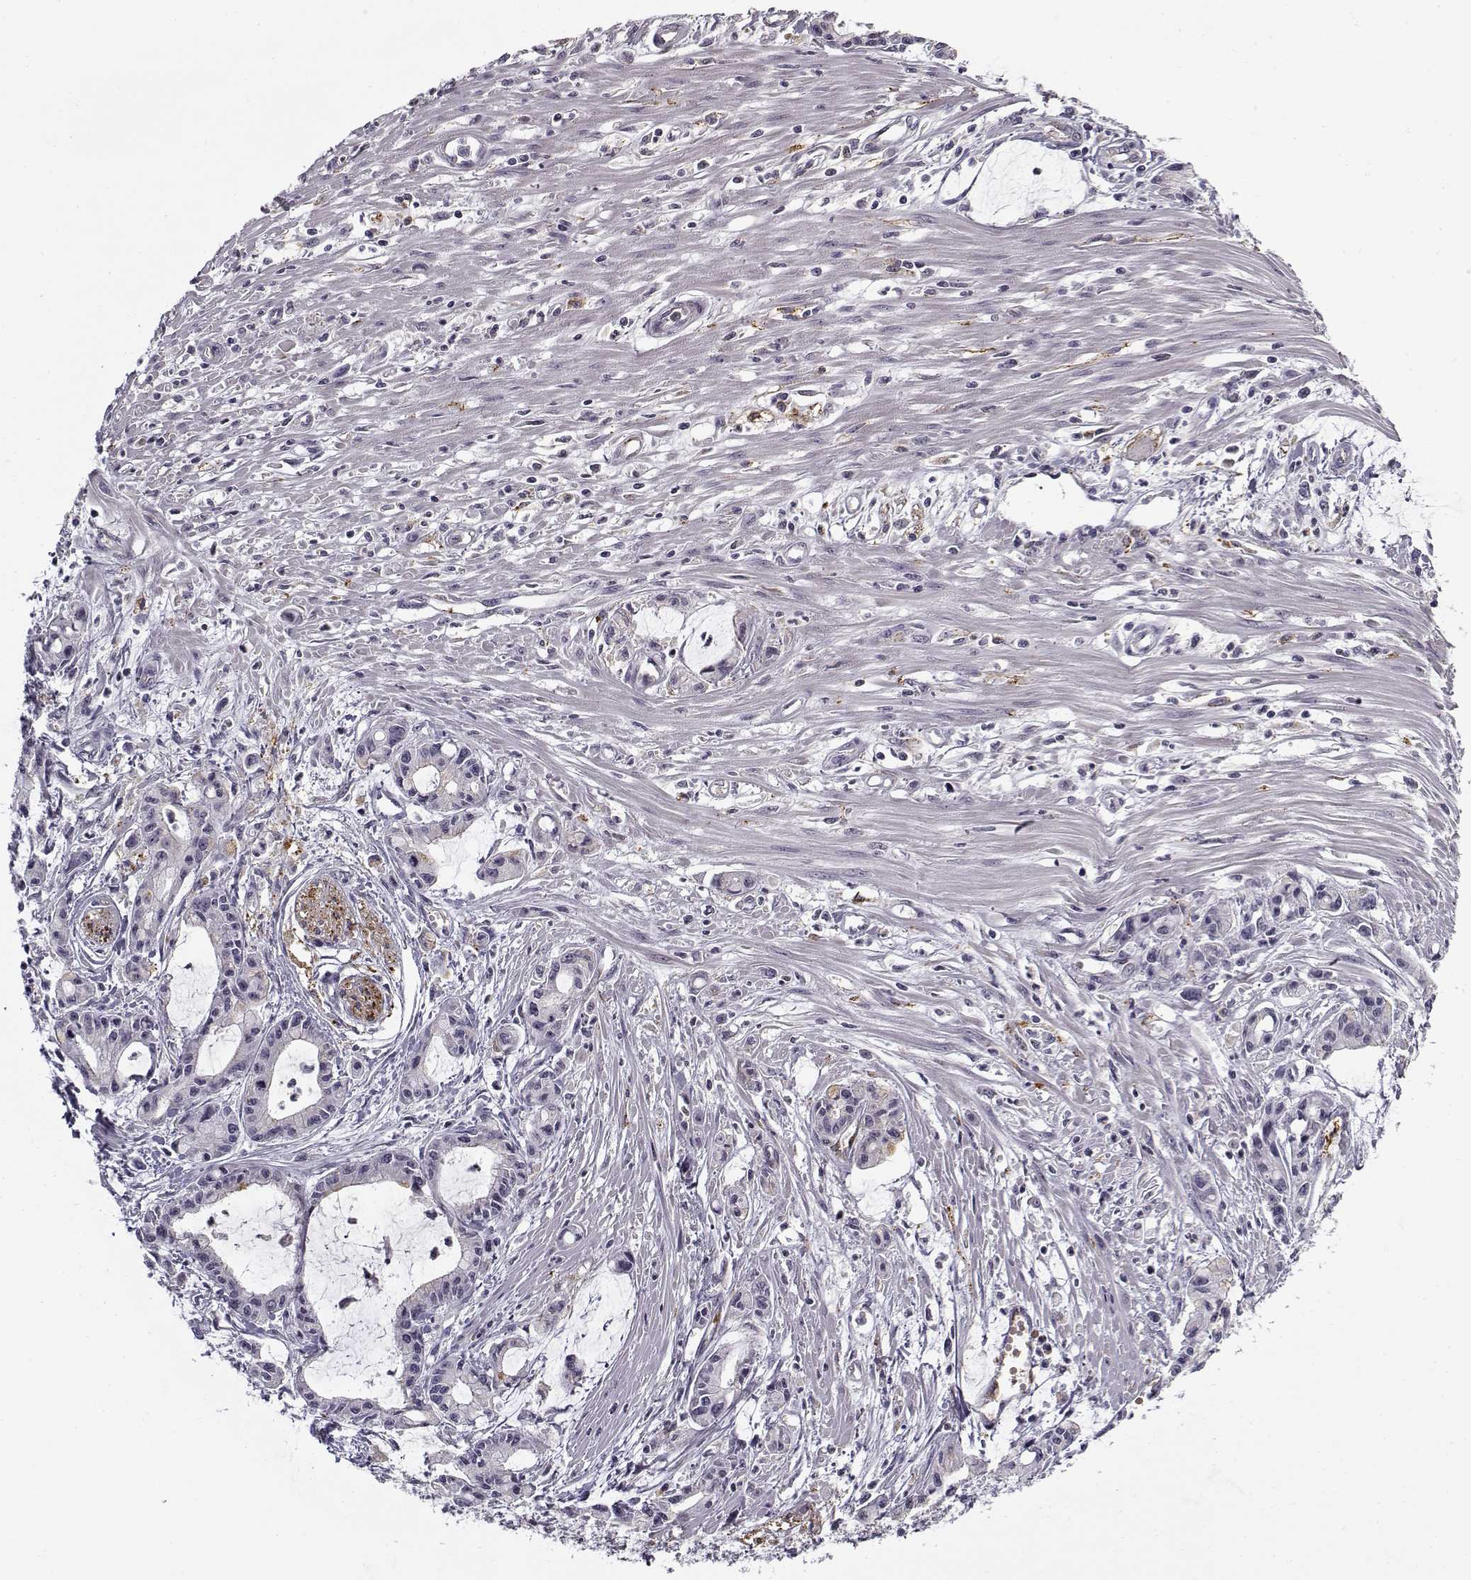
{"staining": {"intensity": "negative", "quantity": "none", "location": "none"}, "tissue": "pancreatic cancer", "cell_type": "Tumor cells", "image_type": "cancer", "snomed": [{"axis": "morphology", "description": "Adenocarcinoma, NOS"}, {"axis": "topography", "description": "Pancreas"}], "caption": "Tumor cells show no significant staining in pancreatic adenocarcinoma.", "gene": "SNCA", "patient": {"sex": "male", "age": 48}}